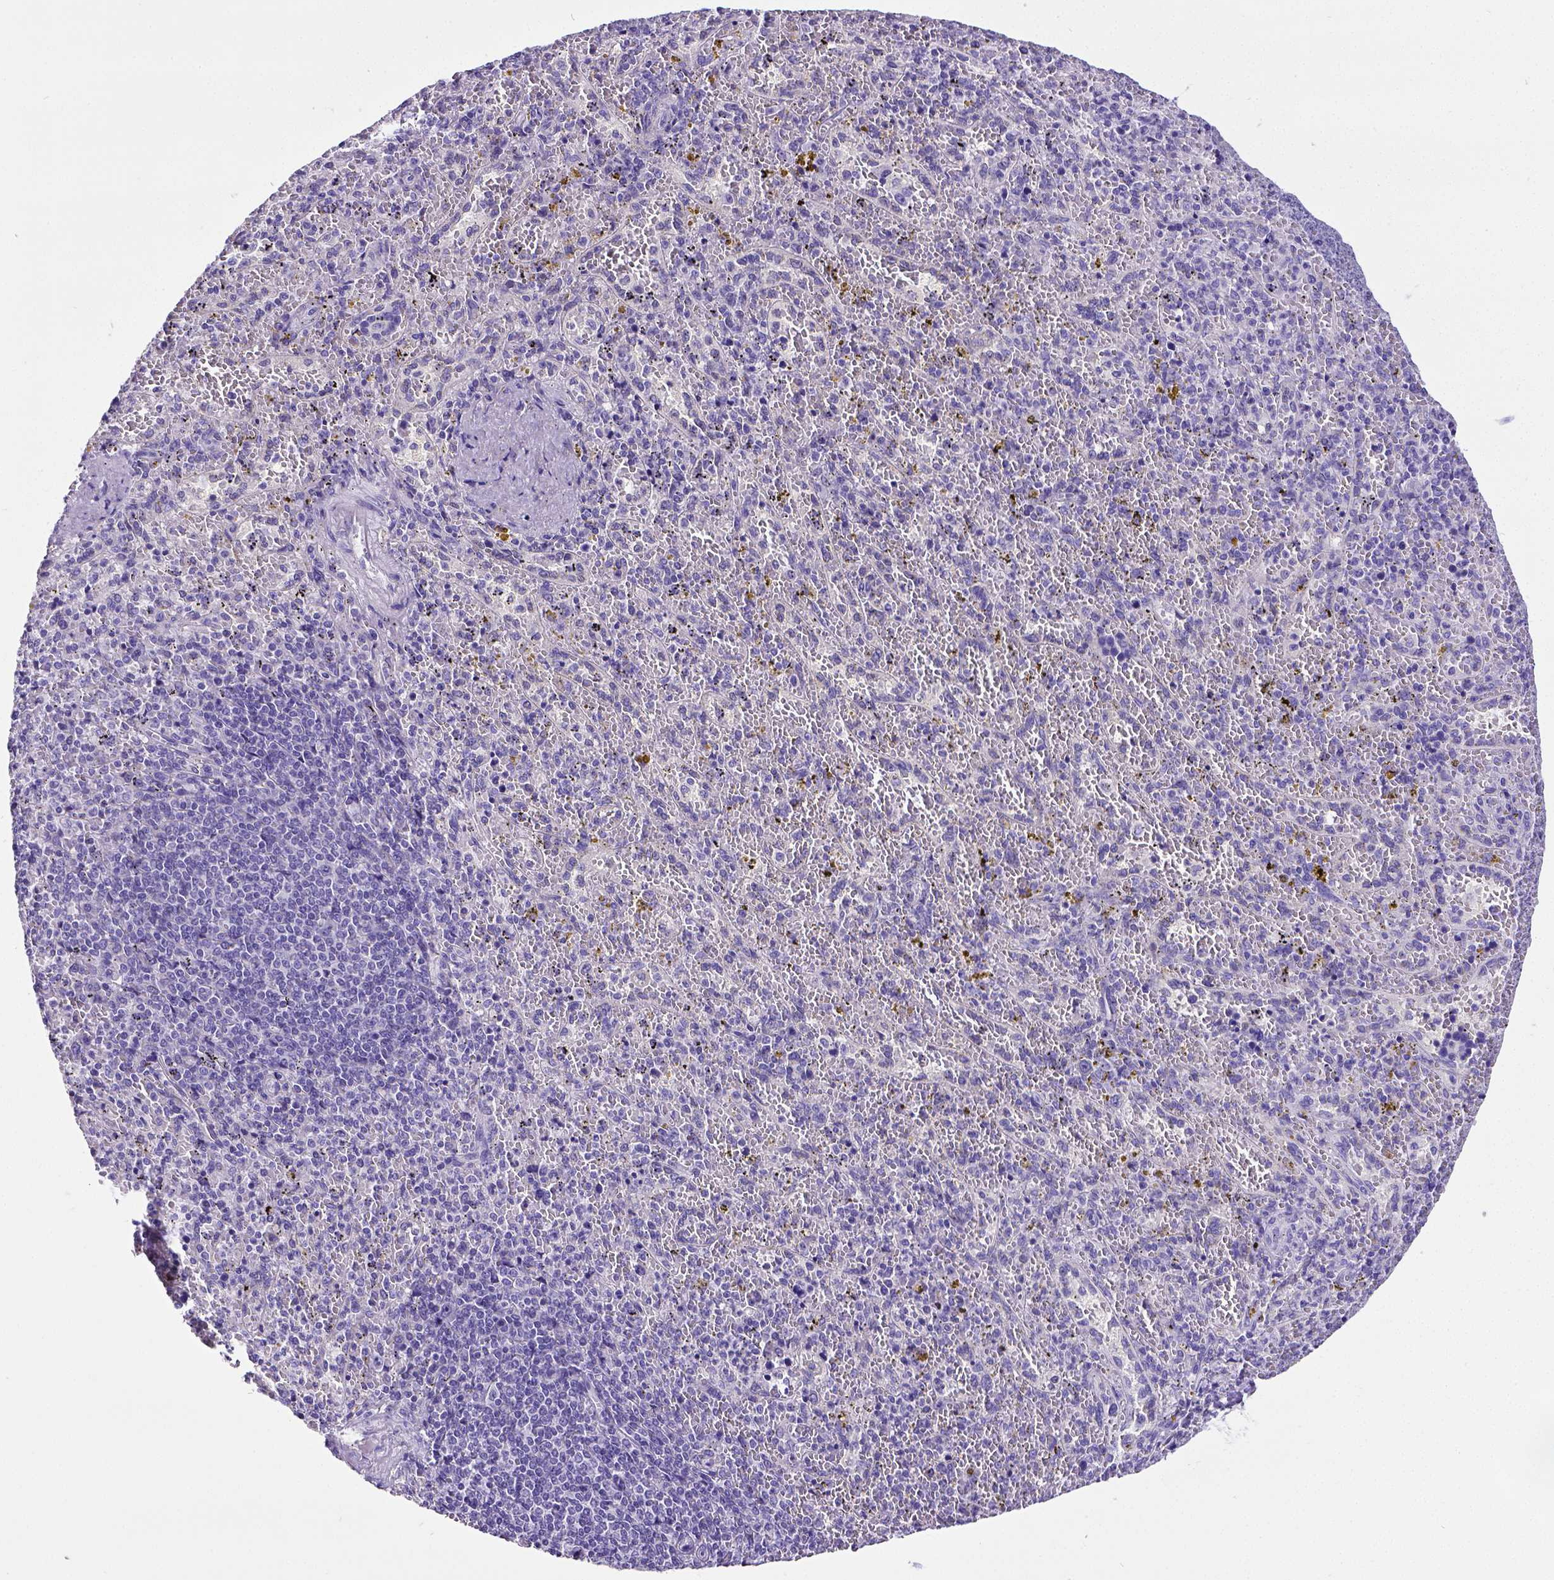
{"staining": {"intensity": "negative", "quantity": "none", "location": "none"}, "tissue": "spleen", "cell_type": "Cells in red pulp", "image_type": "normal", "snomed": [{"axis": "morphology", "description": "Normal tissue, NOS"}, {"axis": "topography", "description": "Spleen"}], "caption": "Immunohistochemistry micrograph of unremarkable spleen: human spleen stained with DAB shows no significant protein positivity in cells in red pulp. (DAB IHC visualized using brightfield microscopy, high magnification).", "gene": "SATB2", "patient": {"sex": "female", "age": 50}}